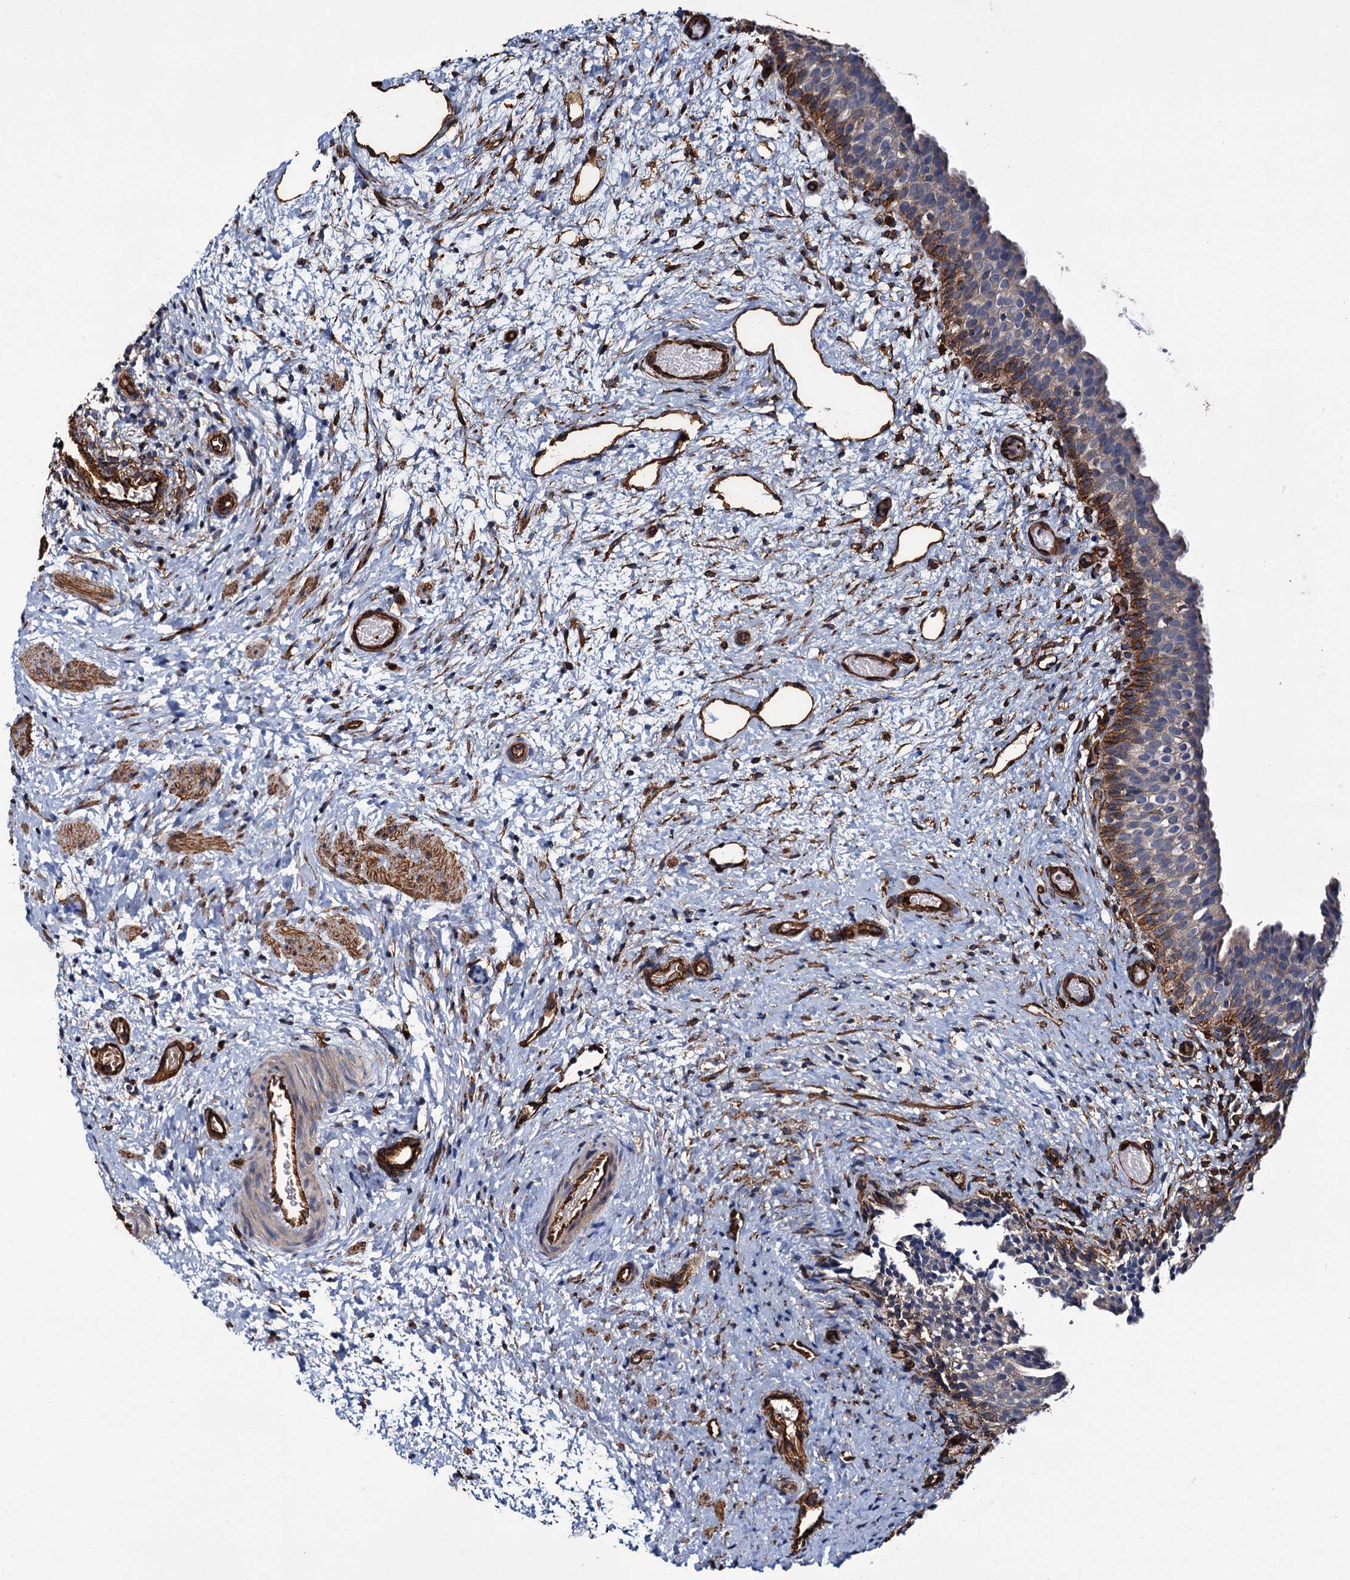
{"staining": {"intensity": "moderate", "quantity": "25%-75%", "location": "cytoplasmic/membranous"}, "tissue": "urinary bladder", "cell_type": "Urothelial cells", "image_type": "normal", "snomed": [{"axis": "morphology", "description": "Normal tissue, NOS"}, {"axis": "topography", "description": "Urinary bladder"}], "caption": "Immunohistochemistry (IHC) image of unremarkable human urinary bladder stained for a protein (brown), which shows medium levels of moderate cytoplasmic/membranous staining in approximately 25%-75% of urothelial cells.", "gene": "CACNA1C", "patient": {"sex": "male", "age": 1}}